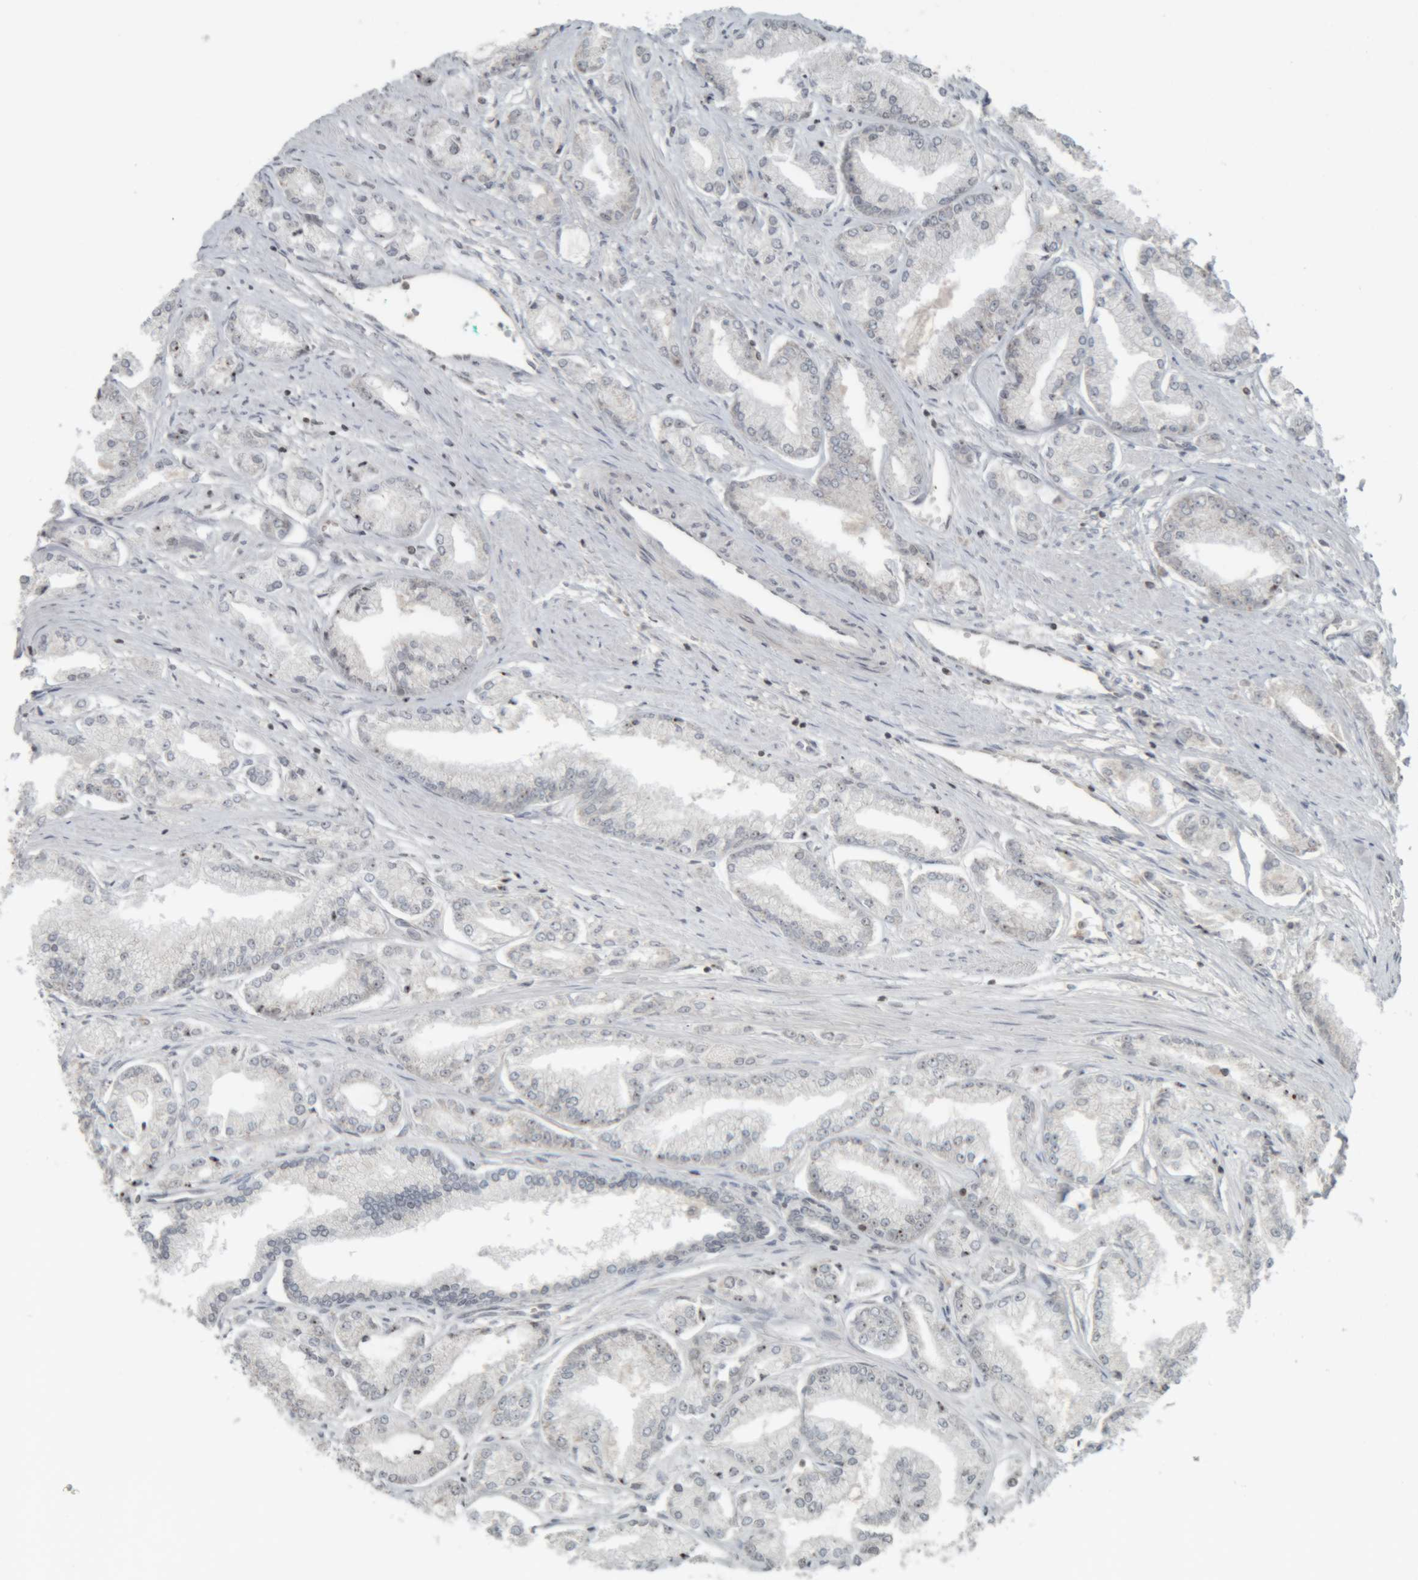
{"staining": {"intensity": "weak", "quantity": "<25%", "location": "cytoplasmic/membranous,nuclear"}, "tissue": "prostate cancer", "cell_type": "Tumor cells", "image_type": "cancer", "snomed": [{"axis": "morphology", "description": "Adenocarcinoma, Low grade"}, {"axis": "topography", "description": "Prostate"}], "caption": "Immunohistochemistry (IHC) of human prostate cancer displays no positivity in tumor cells.", "gene": "RPF1", "patient": {"sex": "male", "age": 52}}